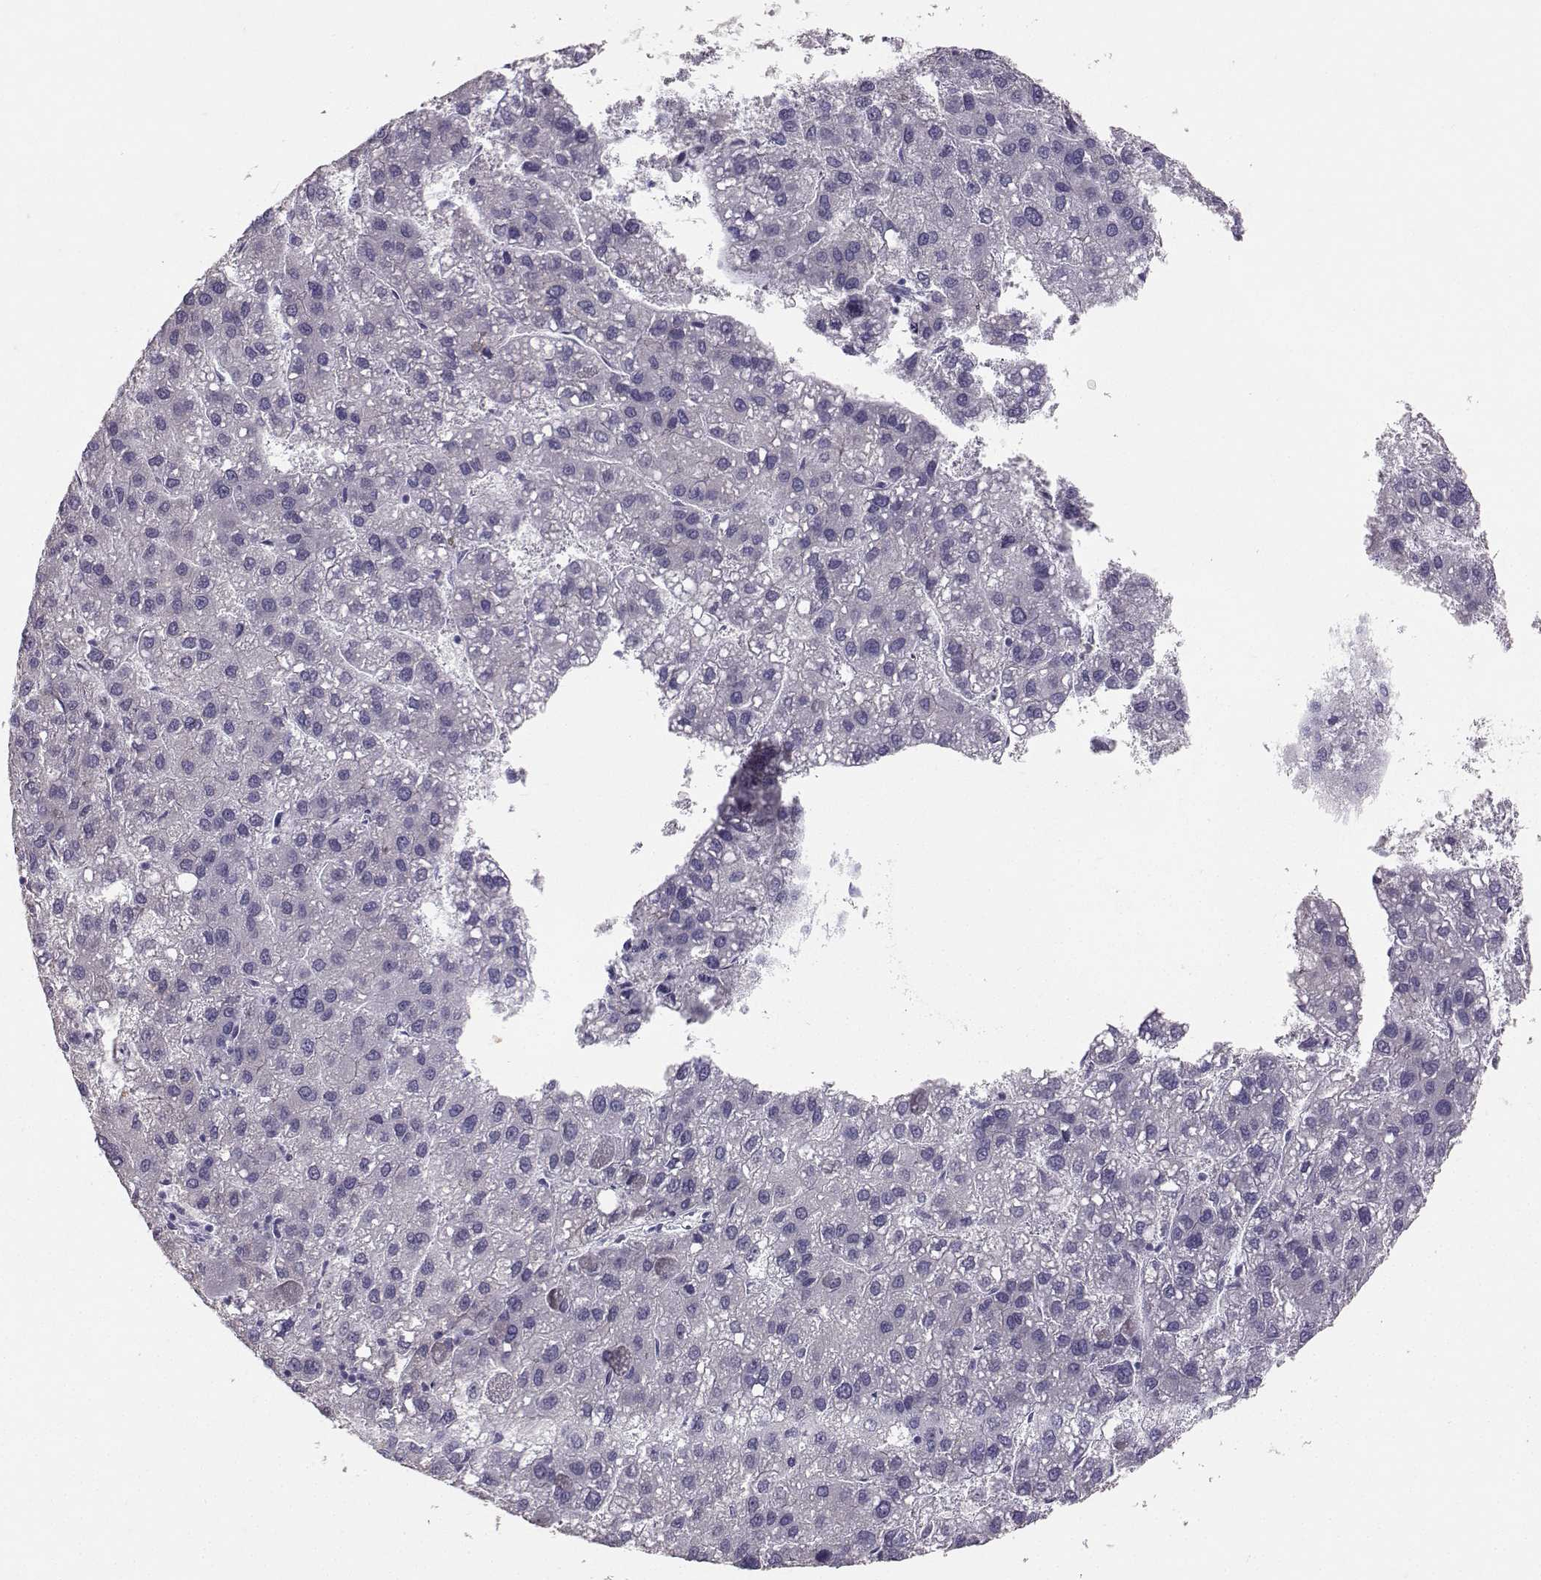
{"staining": {"intensity": "negative", "quantity": "none", "location": "none"}, "tissue": "liver cancer", "cell_type": "Tumor cells", "image_type": "cancer", "snomed": [{"axis": "morphology", "description": "Carcinoma, Hepatocellular, NOS"}, {"axis": "topography", "description": "Liver"}], "caption": "A photomicrograph of liver cancer stained for a protein shows no brown staining in tumor cells. (Brightfield microscopy of DAB immunohistochemistry at high magnification).", "gene": "PKP2", "patient": {"sex": "female", "age": 82}}